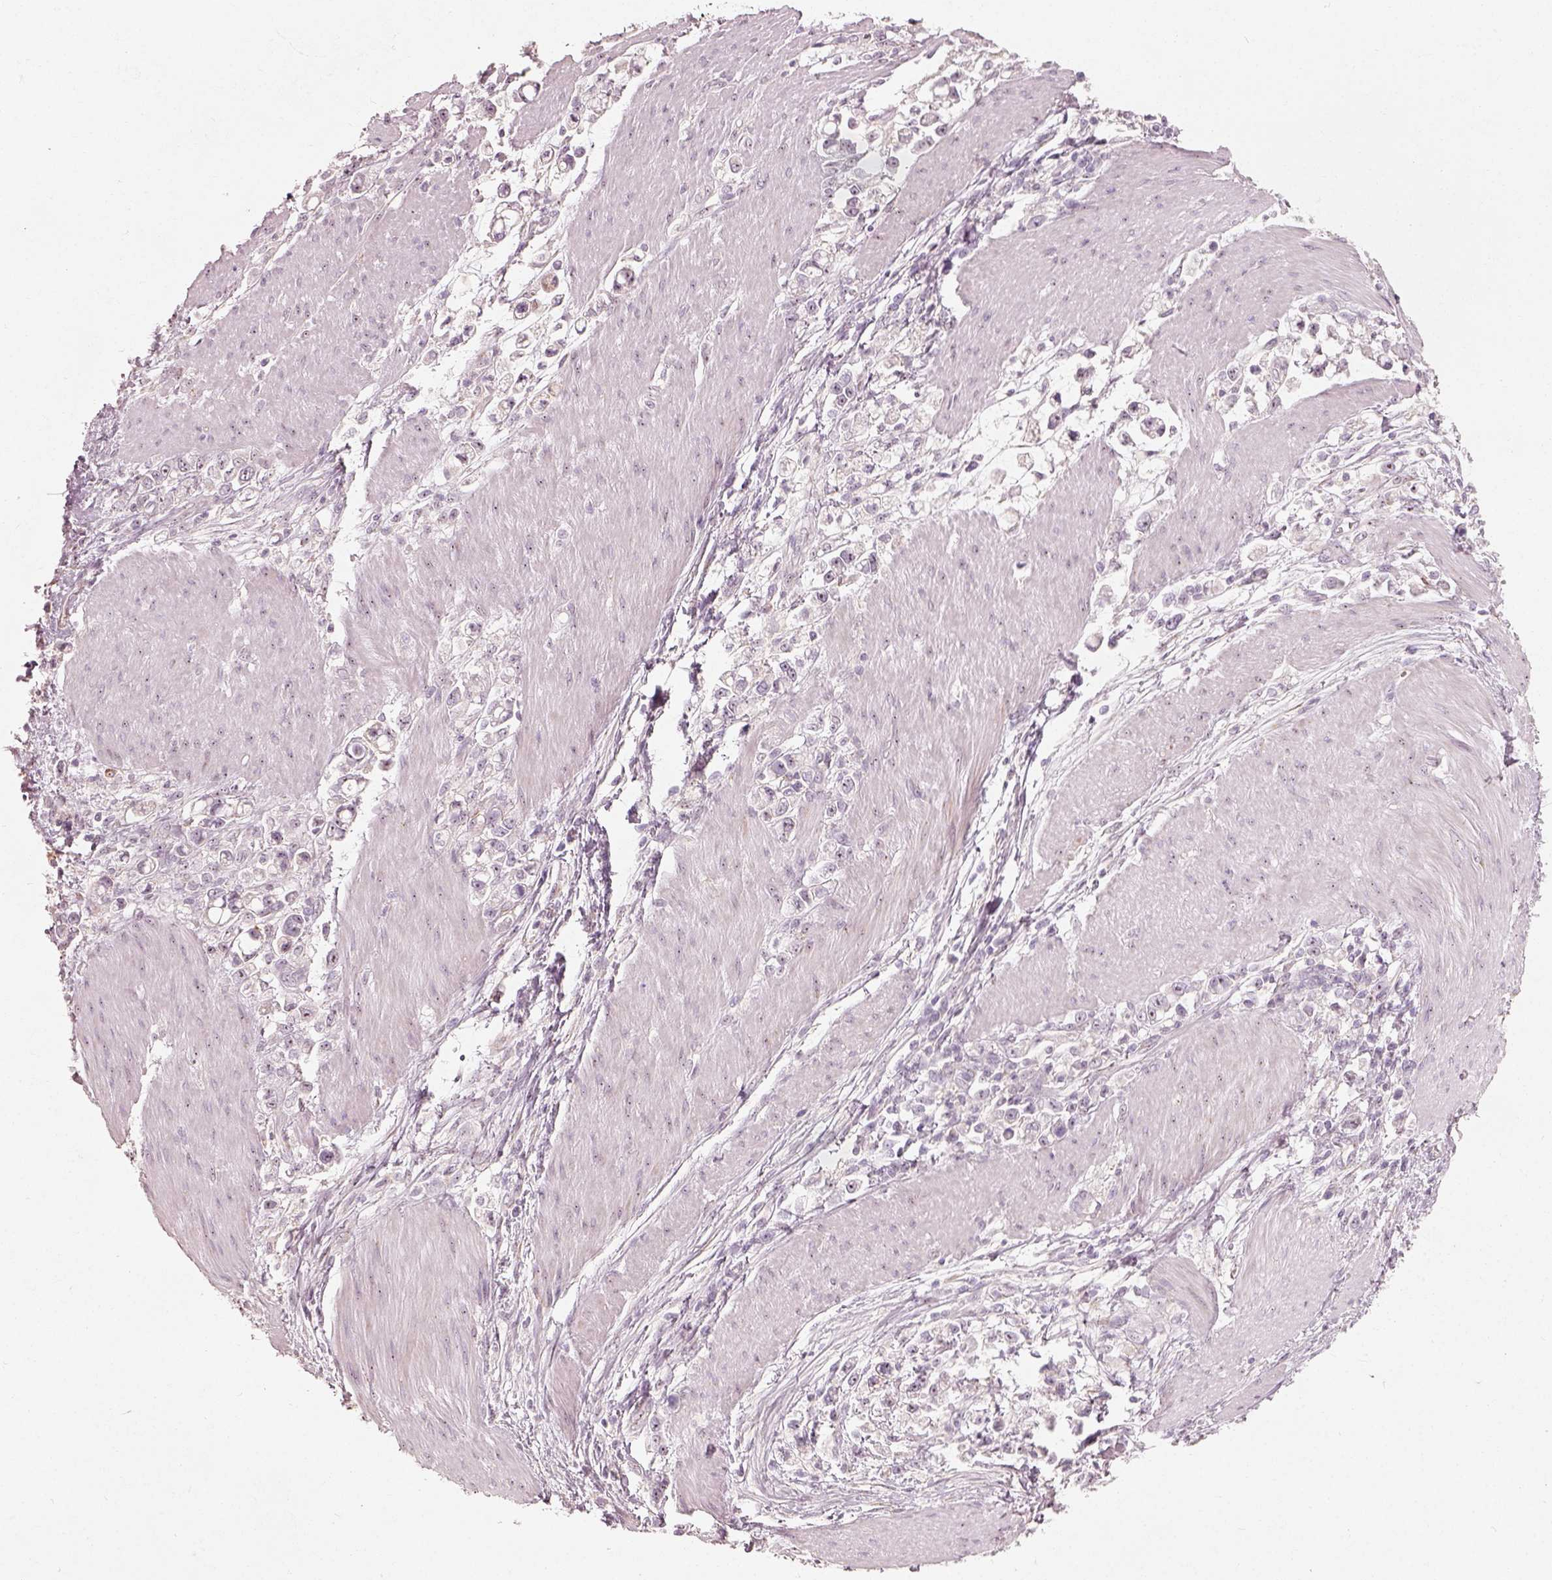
{"staining": {"intensity": "negative", "quantity": "none", "location": "none"}, "tissue": "stomach cancer", "cell_type": "Tumor cells", "image_type": "cancer", "snomed": [{"axis": "morphology", "description": "Adenocarcinoma, NOS"}, {"axis": "topography", "description": "Stomach"}], "caption": "A high-resolution histopathology image shows immunohistochemistry staining of stomach cancer (adenocarcinoma), which exhibits no significant staining in tumor cells.", "gene": "CDS1", "patient": {"sex": "male", "age": 63}}